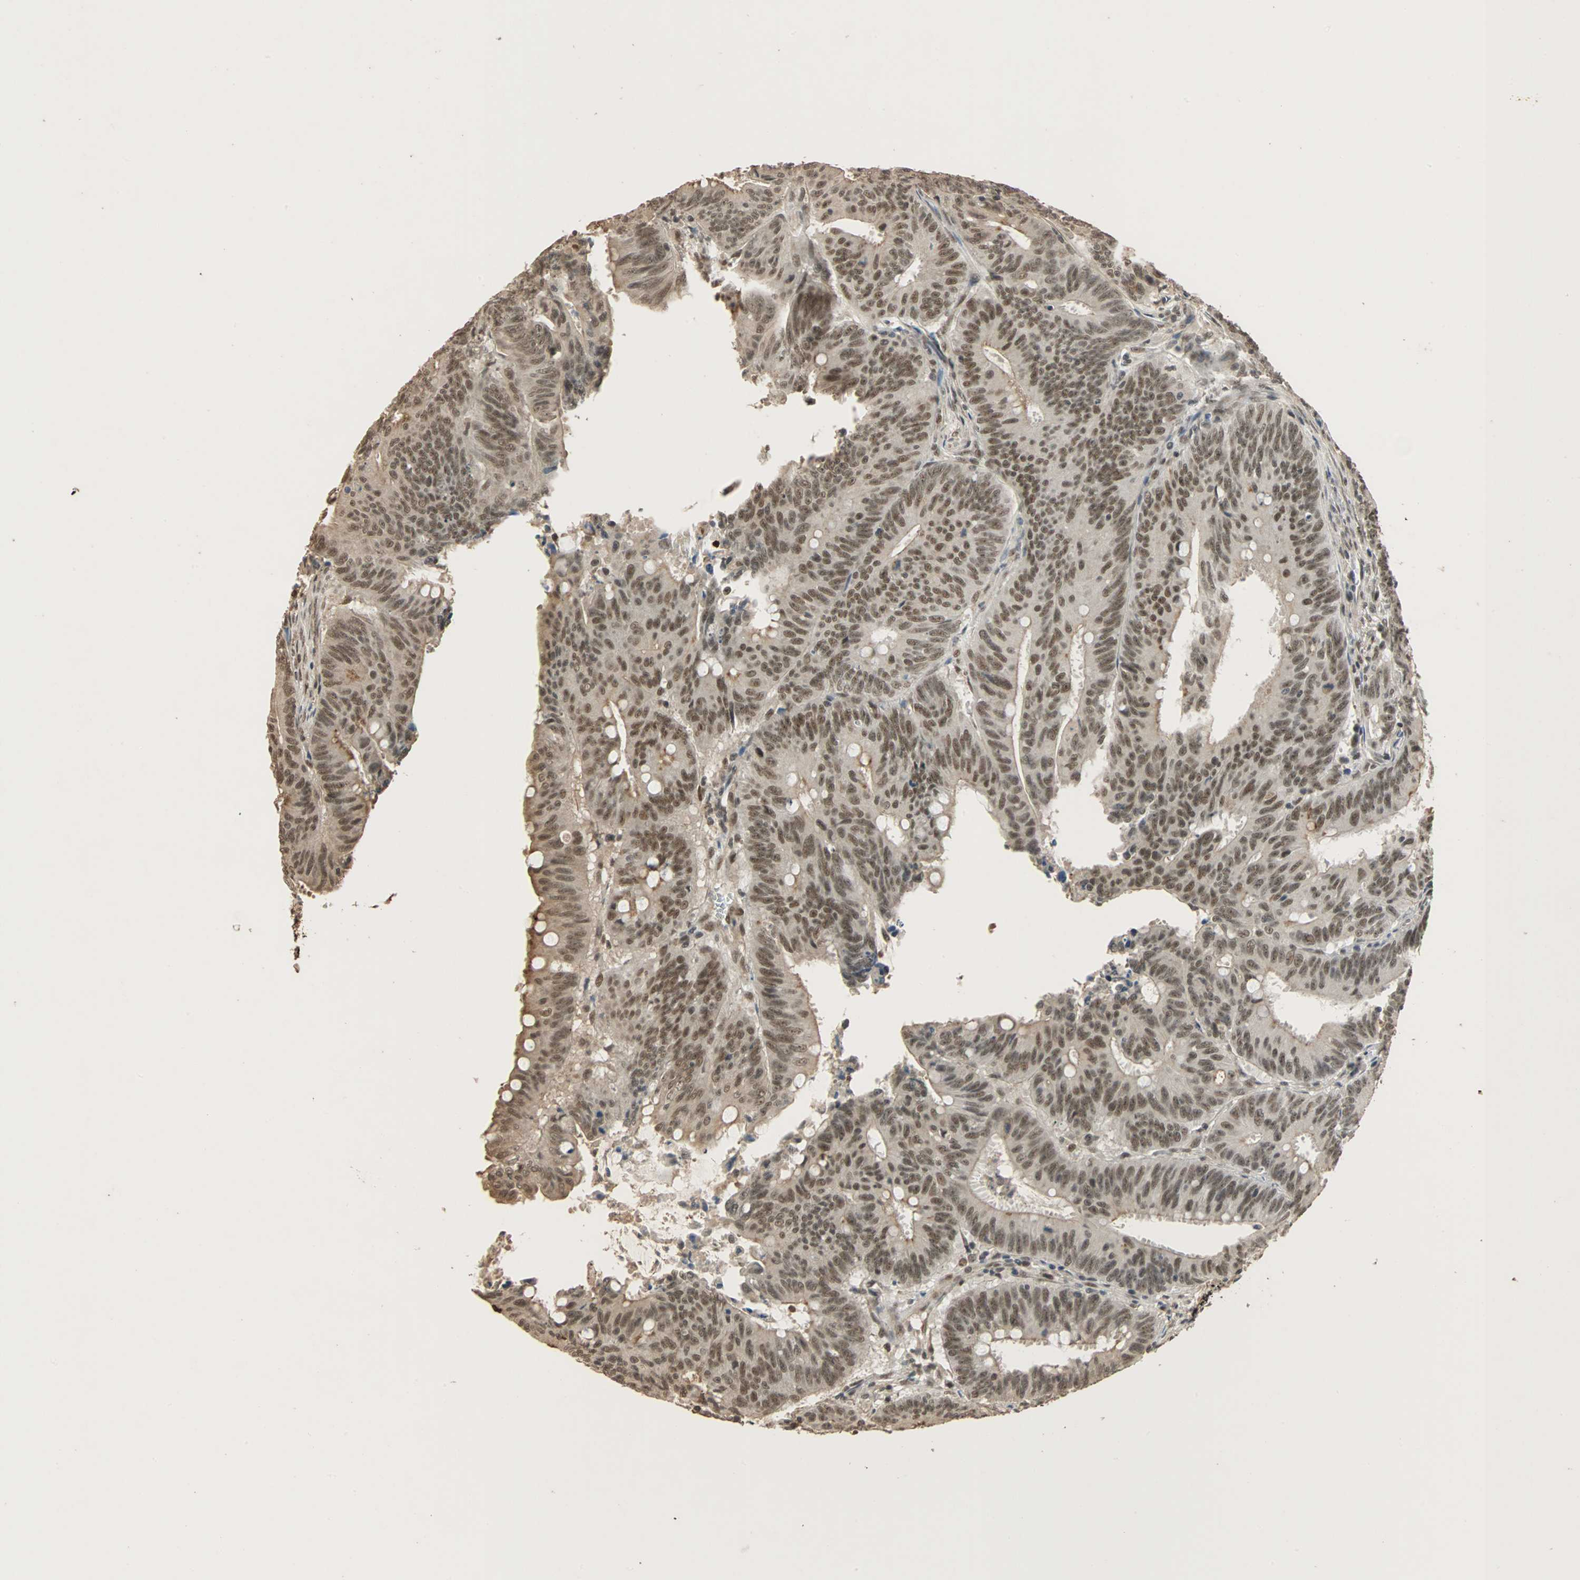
{"staining": {"intensity": "moderate", "quantity": ">75%", "location": "nuclear"}, "tissue": "colorectal cancer", "cell_type": "Tumor cells", "image_type": "cancer", "snomed": [{"axis": "morphology", "description": "Adenocarcinoma, NOS"}, {"axis": "topography", "description": "Colon"}], "caption": "This photomicrograph demonstrates colorectal cancer stained with IHC to label a protein in brown. The nuclear of tumor cells show moderate positivity for the protein. Nuclei are counter-stained blue.", "gene": "CDC5L", "patient": {"sex": "male", "age": 45}}